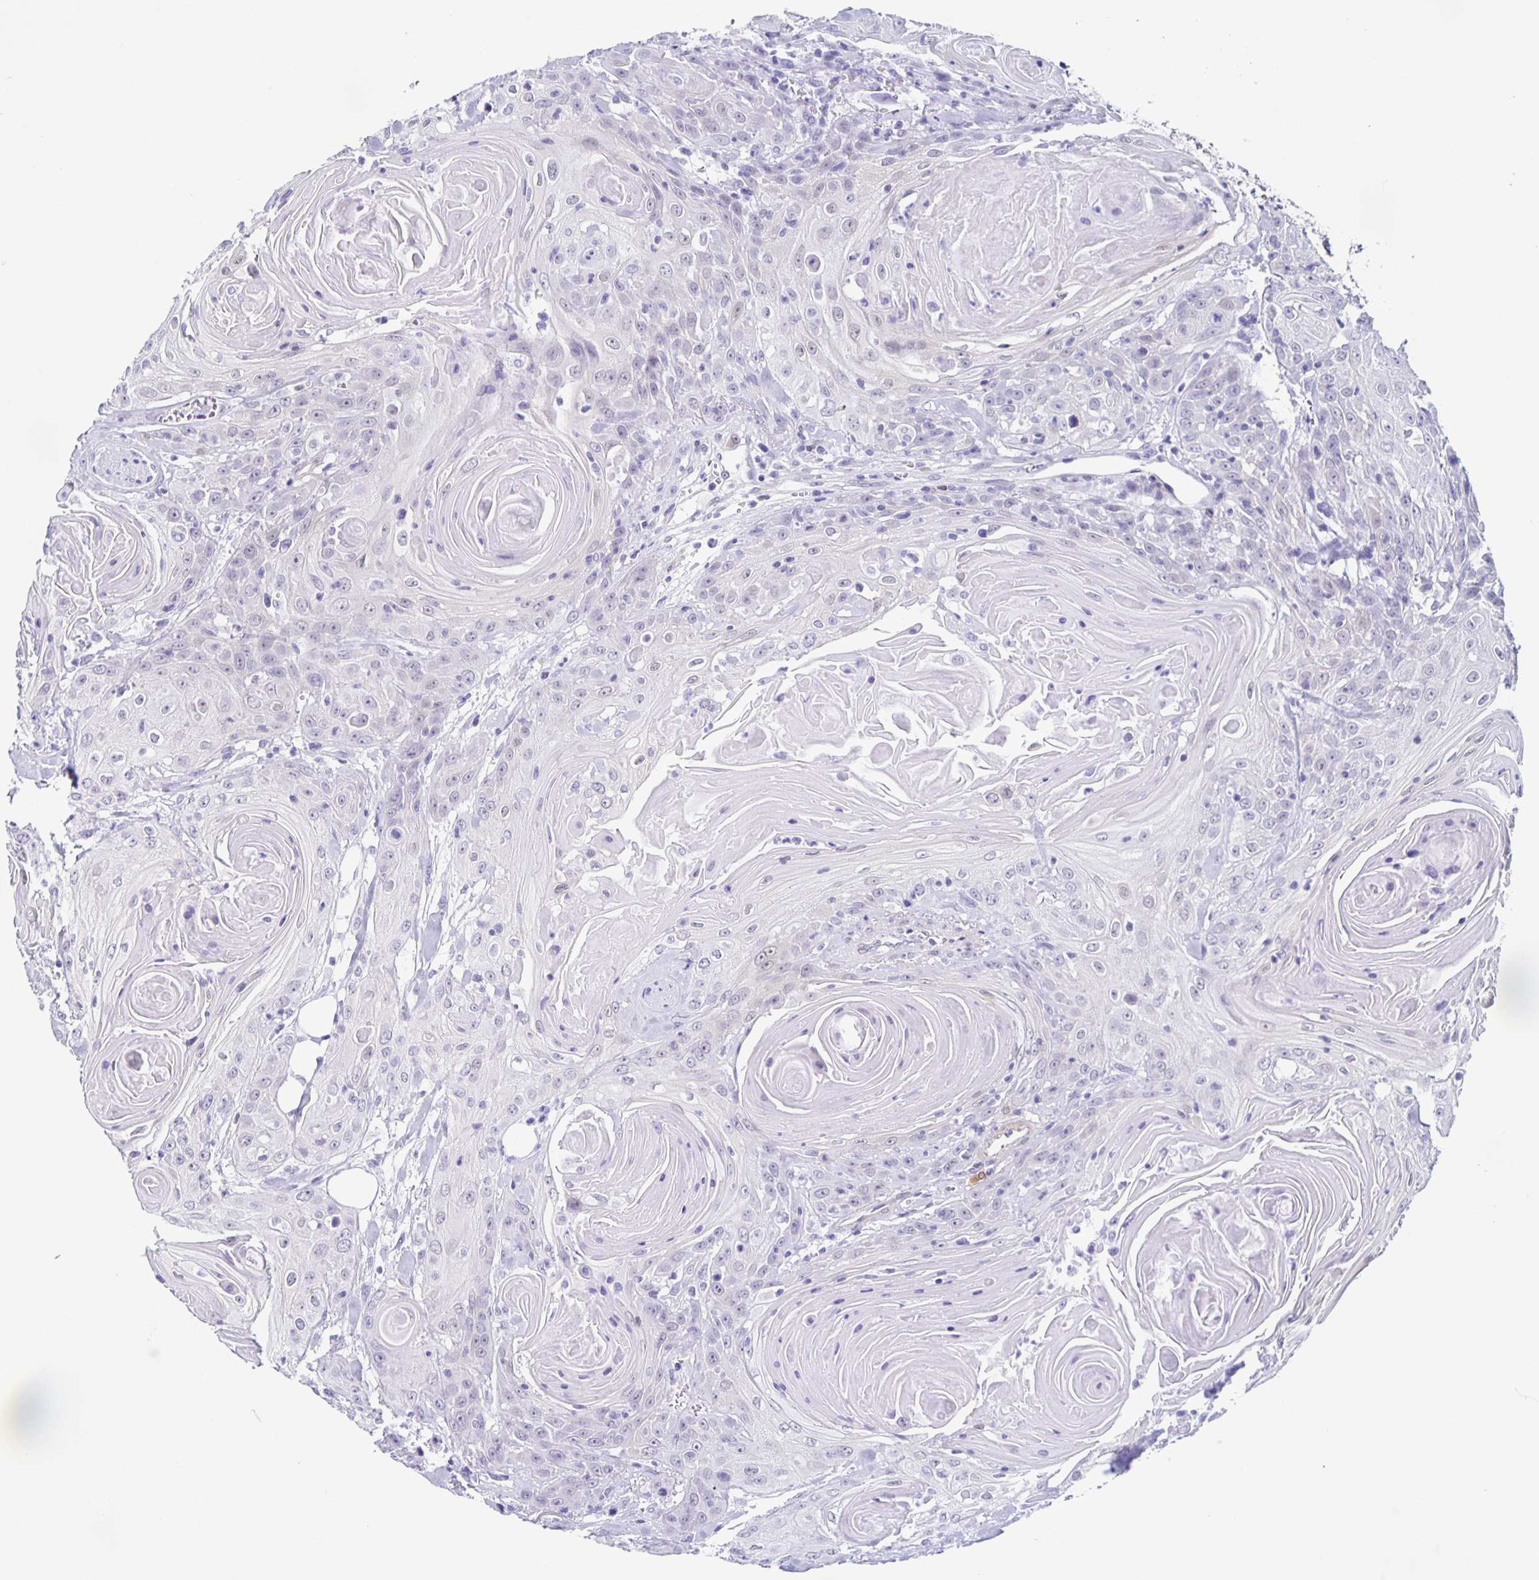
{"staining": {"intensity": "negative", "quantity": "none", "location": "none"}, "tissue": "head and neck cancer", "cell_type": "Tumor cells", "image_type": "cancer", "snomed": [{"axis": "morphology", "description": "Squamous cell carcinoma, NOS"}, {"axis": "topography", "description": "Head-Neck"}], "caption": "Tumor cells are negative for protein expression in human head and neck squamous cell carcinoma.", "gene": "TPPP", "patient": {"sex": "female", "age": 84}}